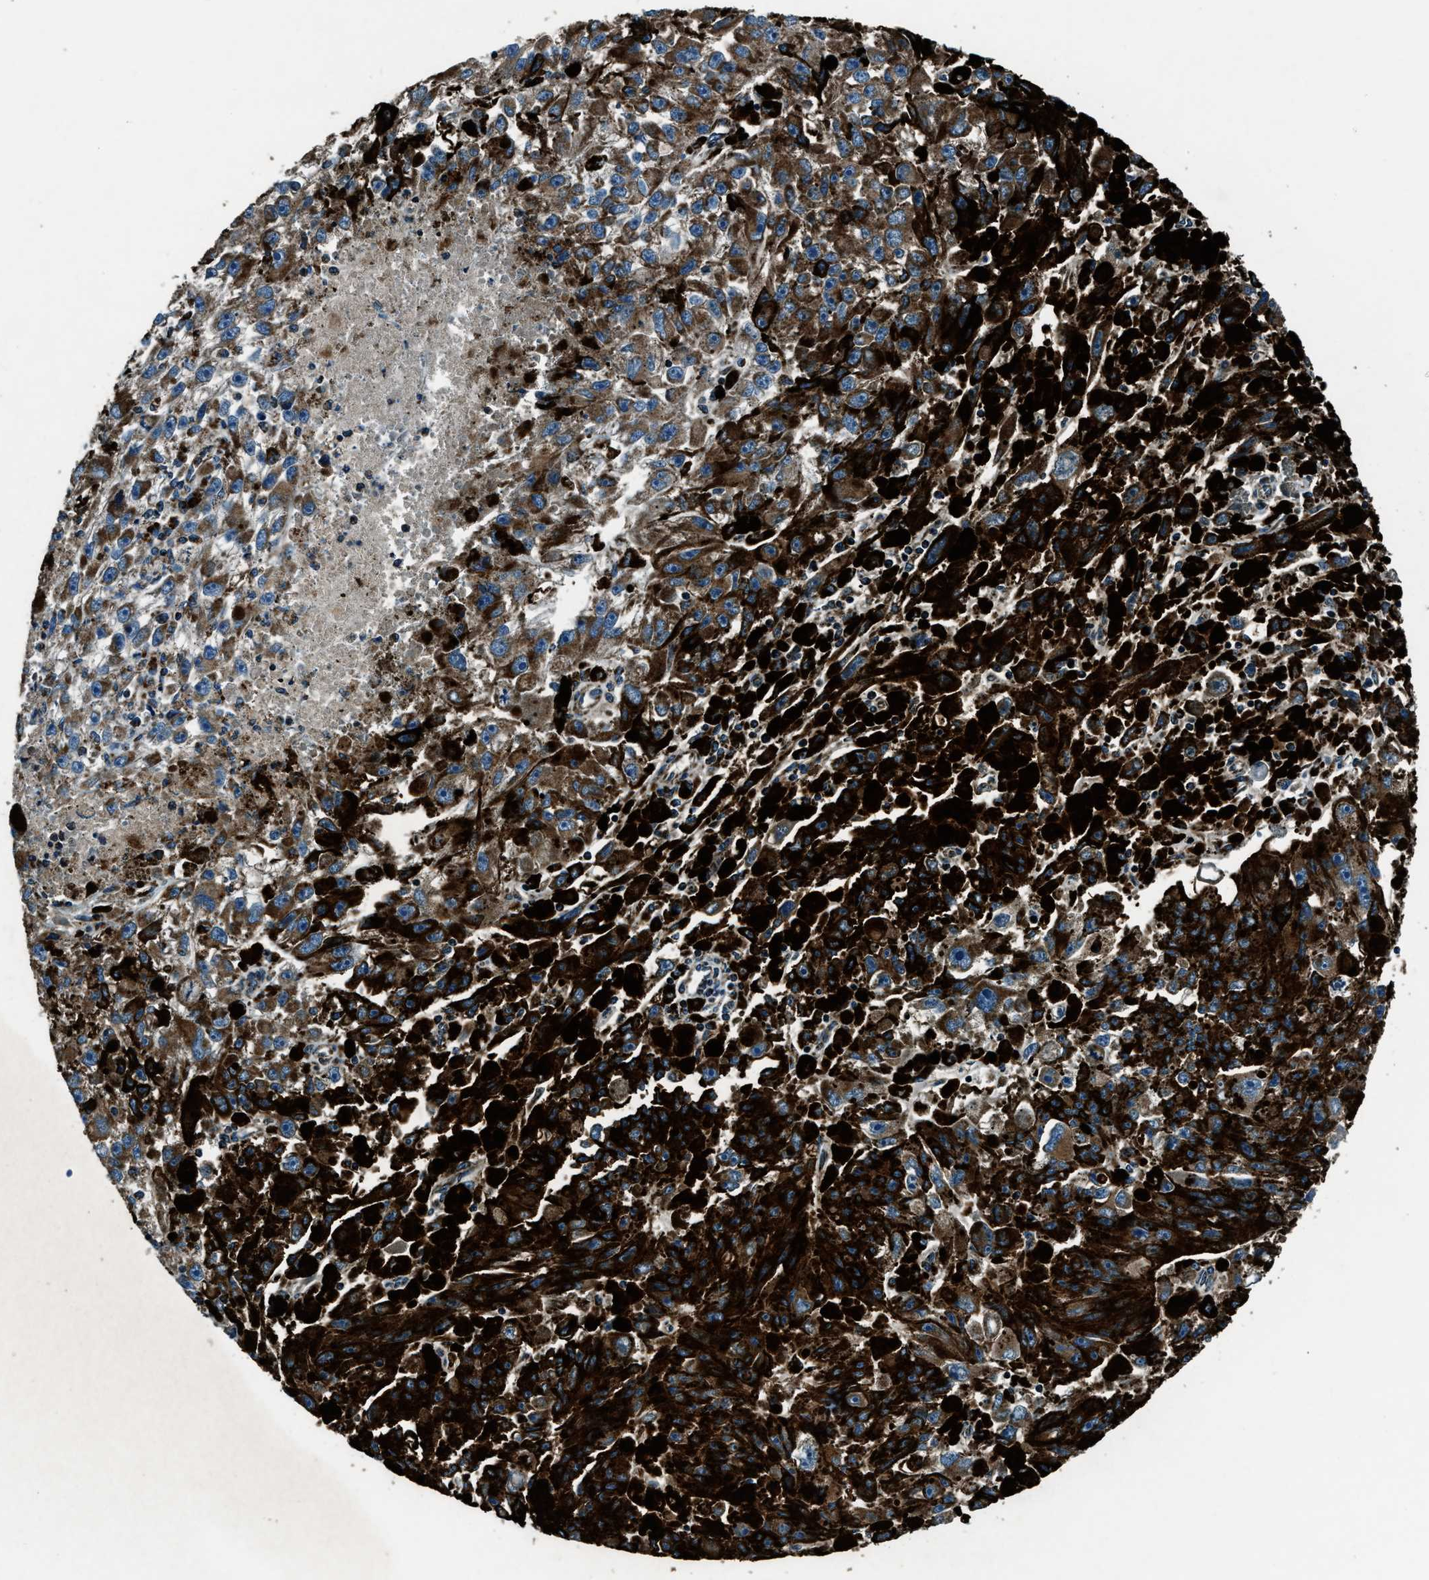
{"staining": {"intensity": "strong", "quantity": ">75%", "location": "cytoplasmic/membranous"}, "tissue": "melanoma", "cell_type": "Tumor cells", "image_type": "cancer", "snomed": [{"axis": "morphology", "description": "Malignant melanoma, NOS"}, {"axis": "topography", "description": "Skin"}], "caption": "A micrograph showing strong cytoplasmic/membranous expression in approximately >75% of tumor cells in melanoma, as visualized by brown immunohistochemical staining.", "gene": "OGDH", "patient": {"sex": "female", "age": 104}}